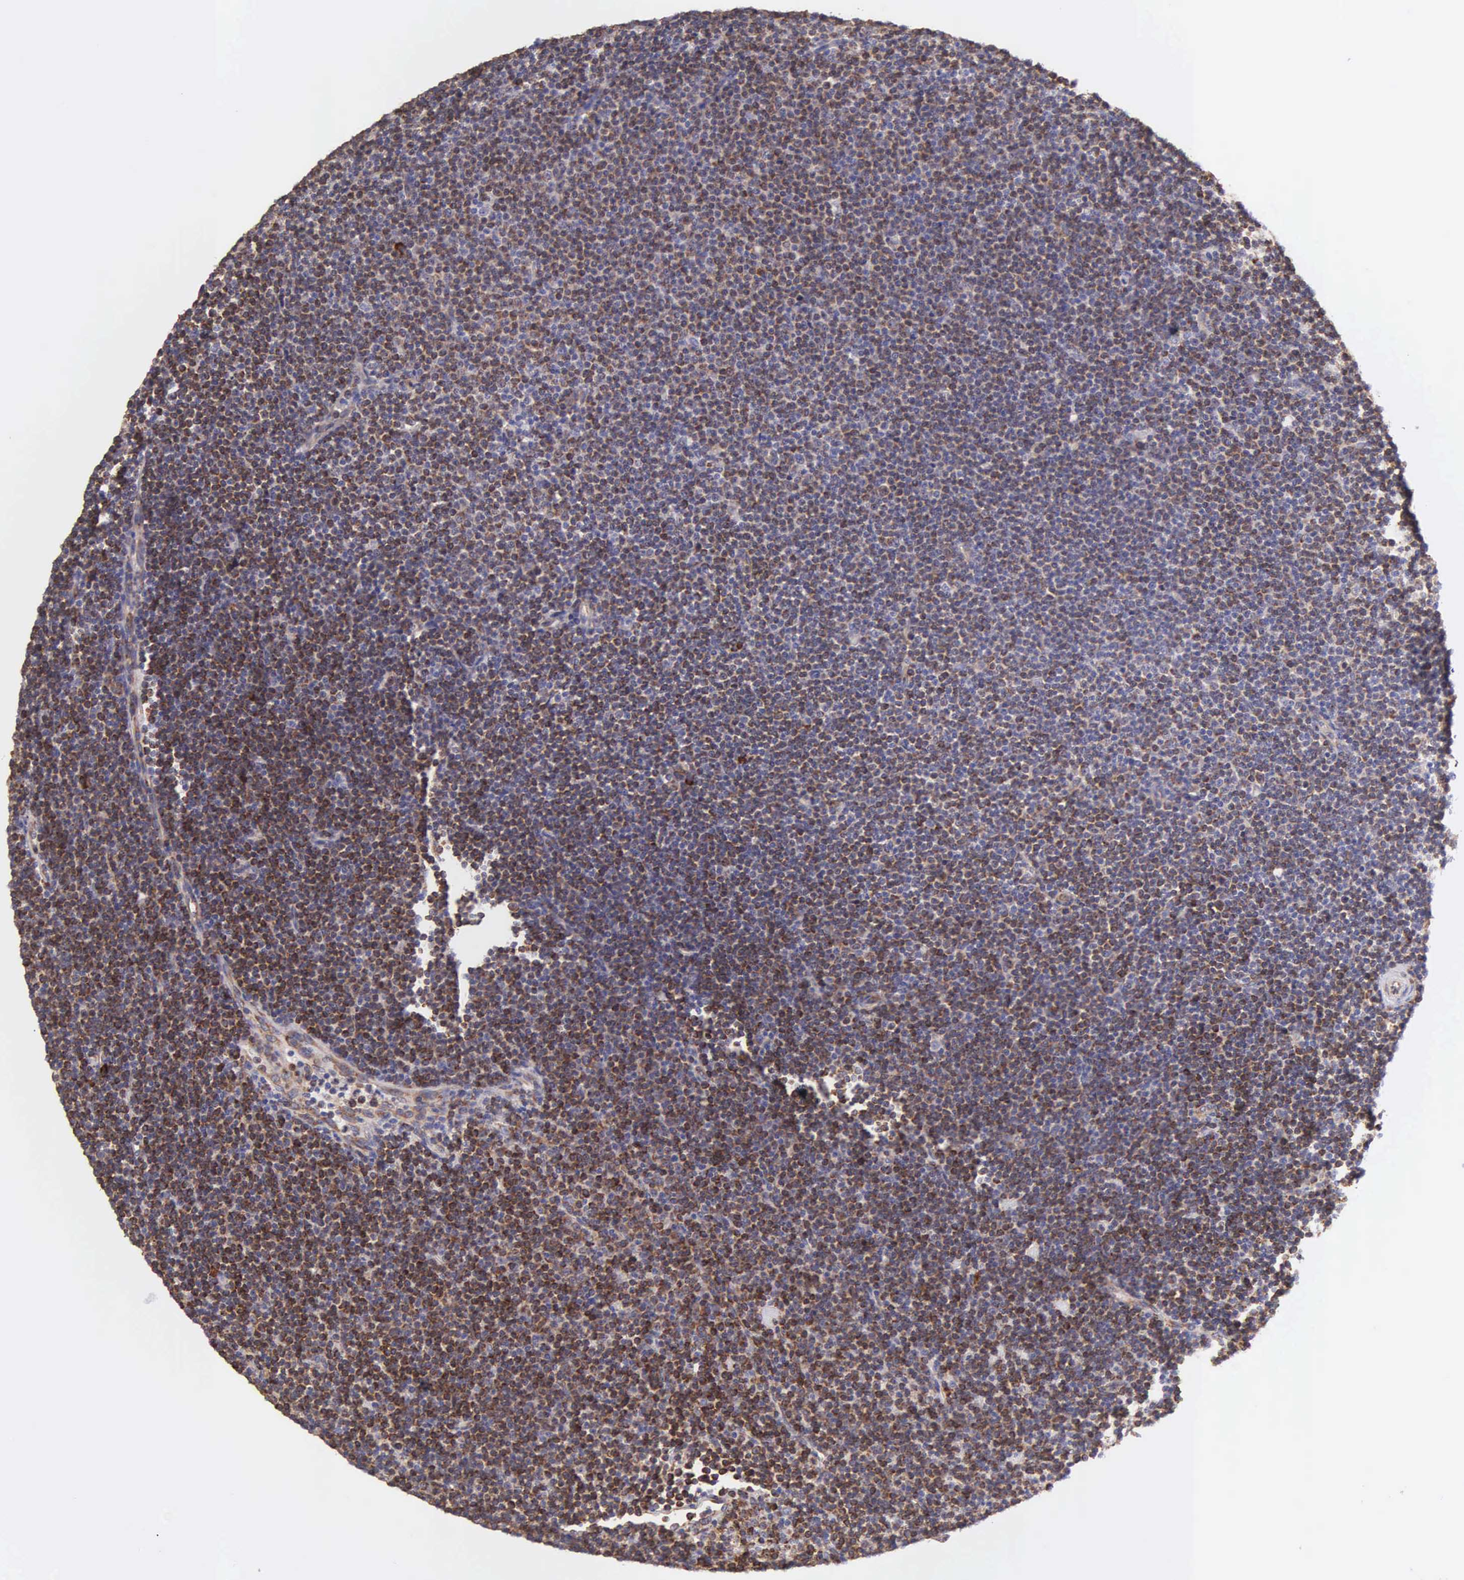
{"staining": {"intensity": "moderate", "quantity": "25%-75%", "location": "cytoplasmic/membranous"}, "tissue": "lymphoma", "cell_type": "Tumor cells", "image_type": "cancer", "snomed": [{"axis": "morphology", "description": "Malignant lymphoma, non-Hodgkin's type, Low grade"}, {"axis": "topography", "description": "Lymph node"}], "caption": "The photomicrograph shows immunohistochemical staining of malignant lymphoma, non-Hodgkin's type (low-grade). There is moderate cytoplasmic/membranous positivity is identified in approximately 25%-75% of tumor cells.", "gene": "CKAP4", "patient": {"sex": "female", "age": 69}}